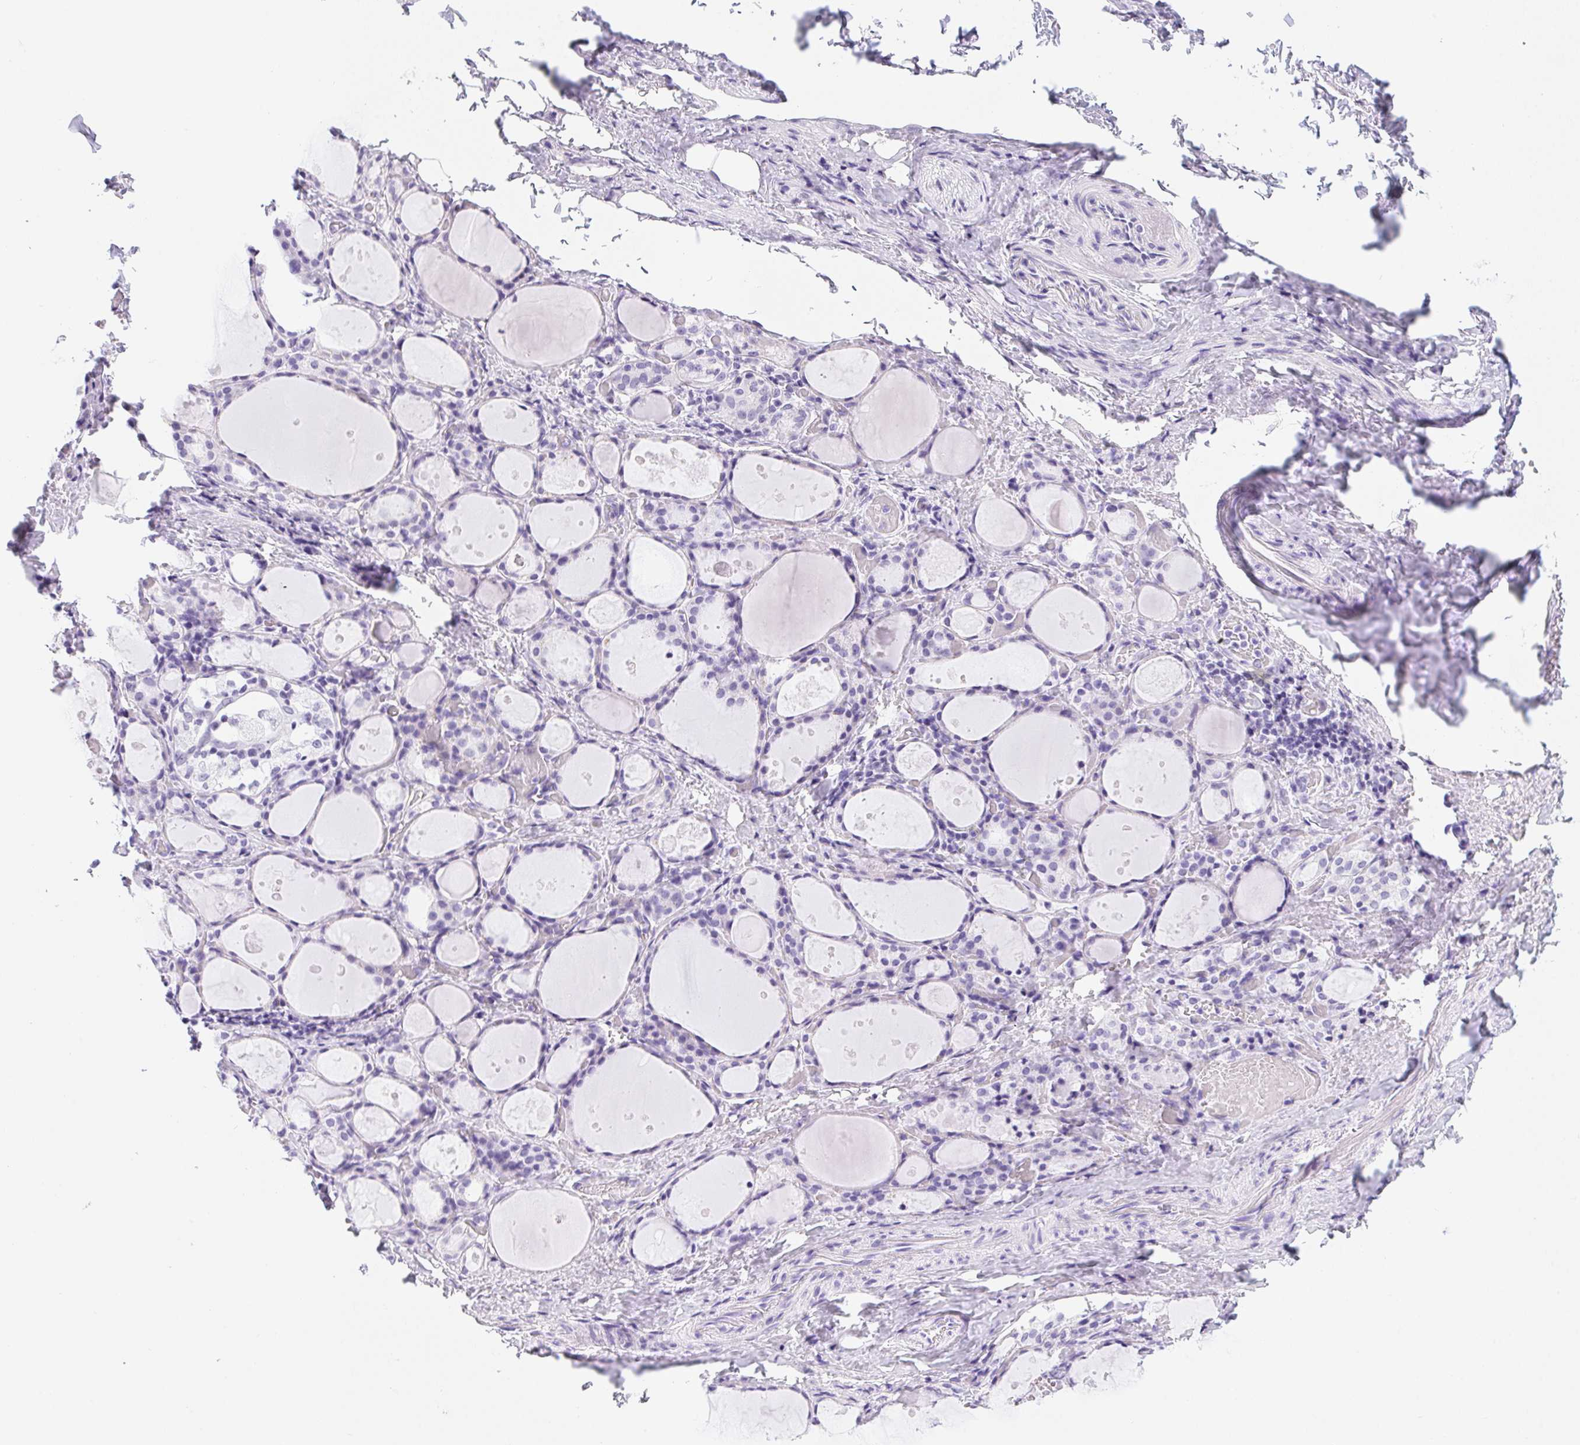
{"staining": {"intensity": "negative", "quantity": "none", "location": "none"}, "tissue": "thyroid gland", "cell_type": "Glandular cells", "image_type": "normal", "snomed": [{"axis": "morphology", "description": "Normal tissue, NOS"}, {"axis": "topography", "description": "Thyroid gland"}], "caption": "IHC image of benign thyroid gland: thyroid gland stained with DAB demonstrates no significant protein positivity in glandular cells.", "gene": "HELLS", "patient": {"sex": "male", "age": 68}}